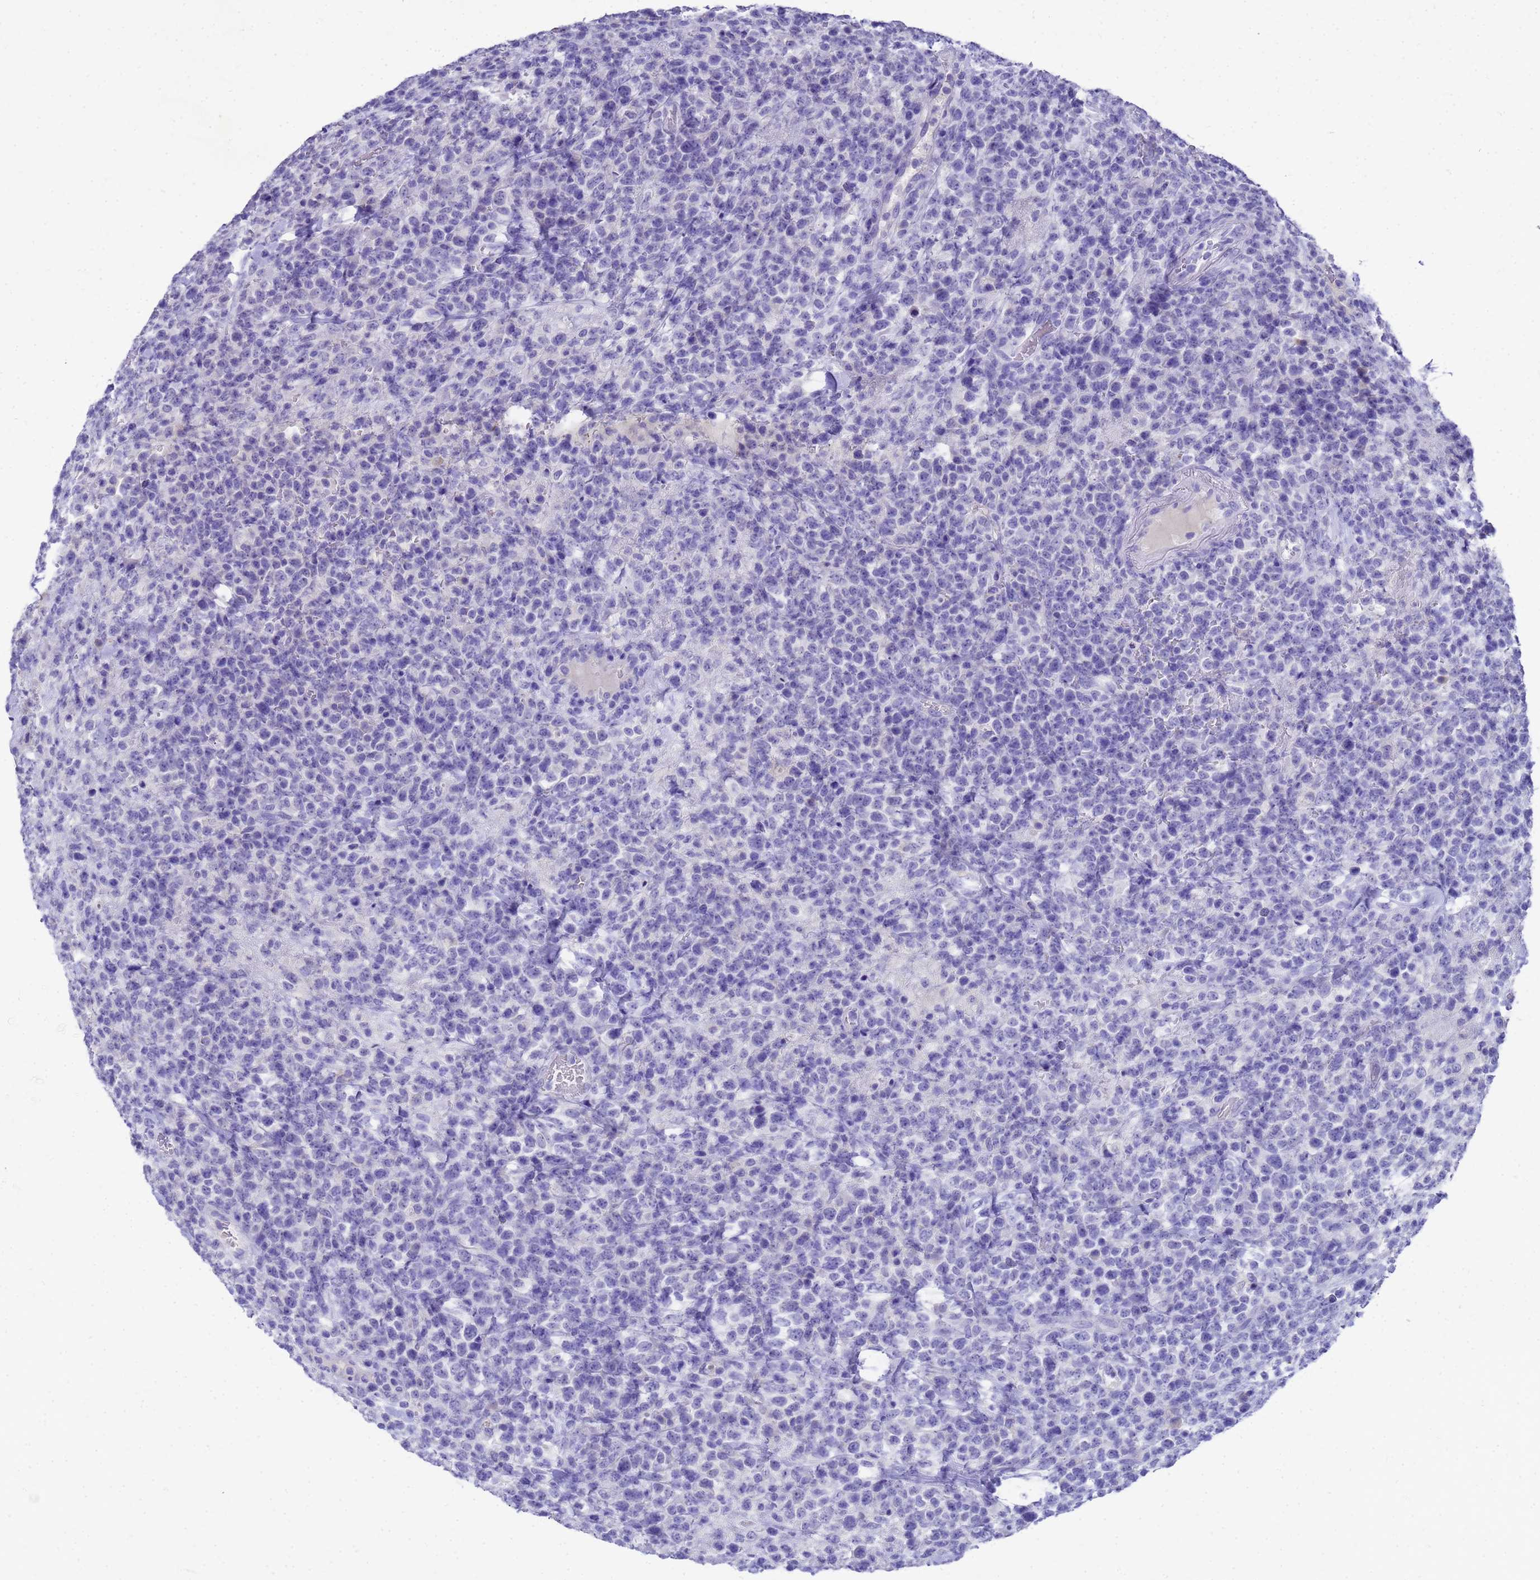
{"staining": {"intensity": "negative", "quantity": "none", "location": "none"}, "tissue": "lymphoma", "cell_type": "Tumor cells", "image_type": "cancer", "snomed": [{"axis": "morphology", "description": "Malignant lymphoma, non-Hodgkin's type, High grade"}, {"axis": "topography", "description": "Colon"}], "caption": "IHC of human high-grade malignant lymphoma, non-Hodgkin's type reveals no staining in tumor cells. Brightfield microscopy of immunohistochemistry (IHC) stained with DAB (3,3'-diaminobenzidine) (brown) and hematoxylin (blue), captured at high magnification.", "gene": "MS4A13", "patient": {"sex": "female", "age": 53}}